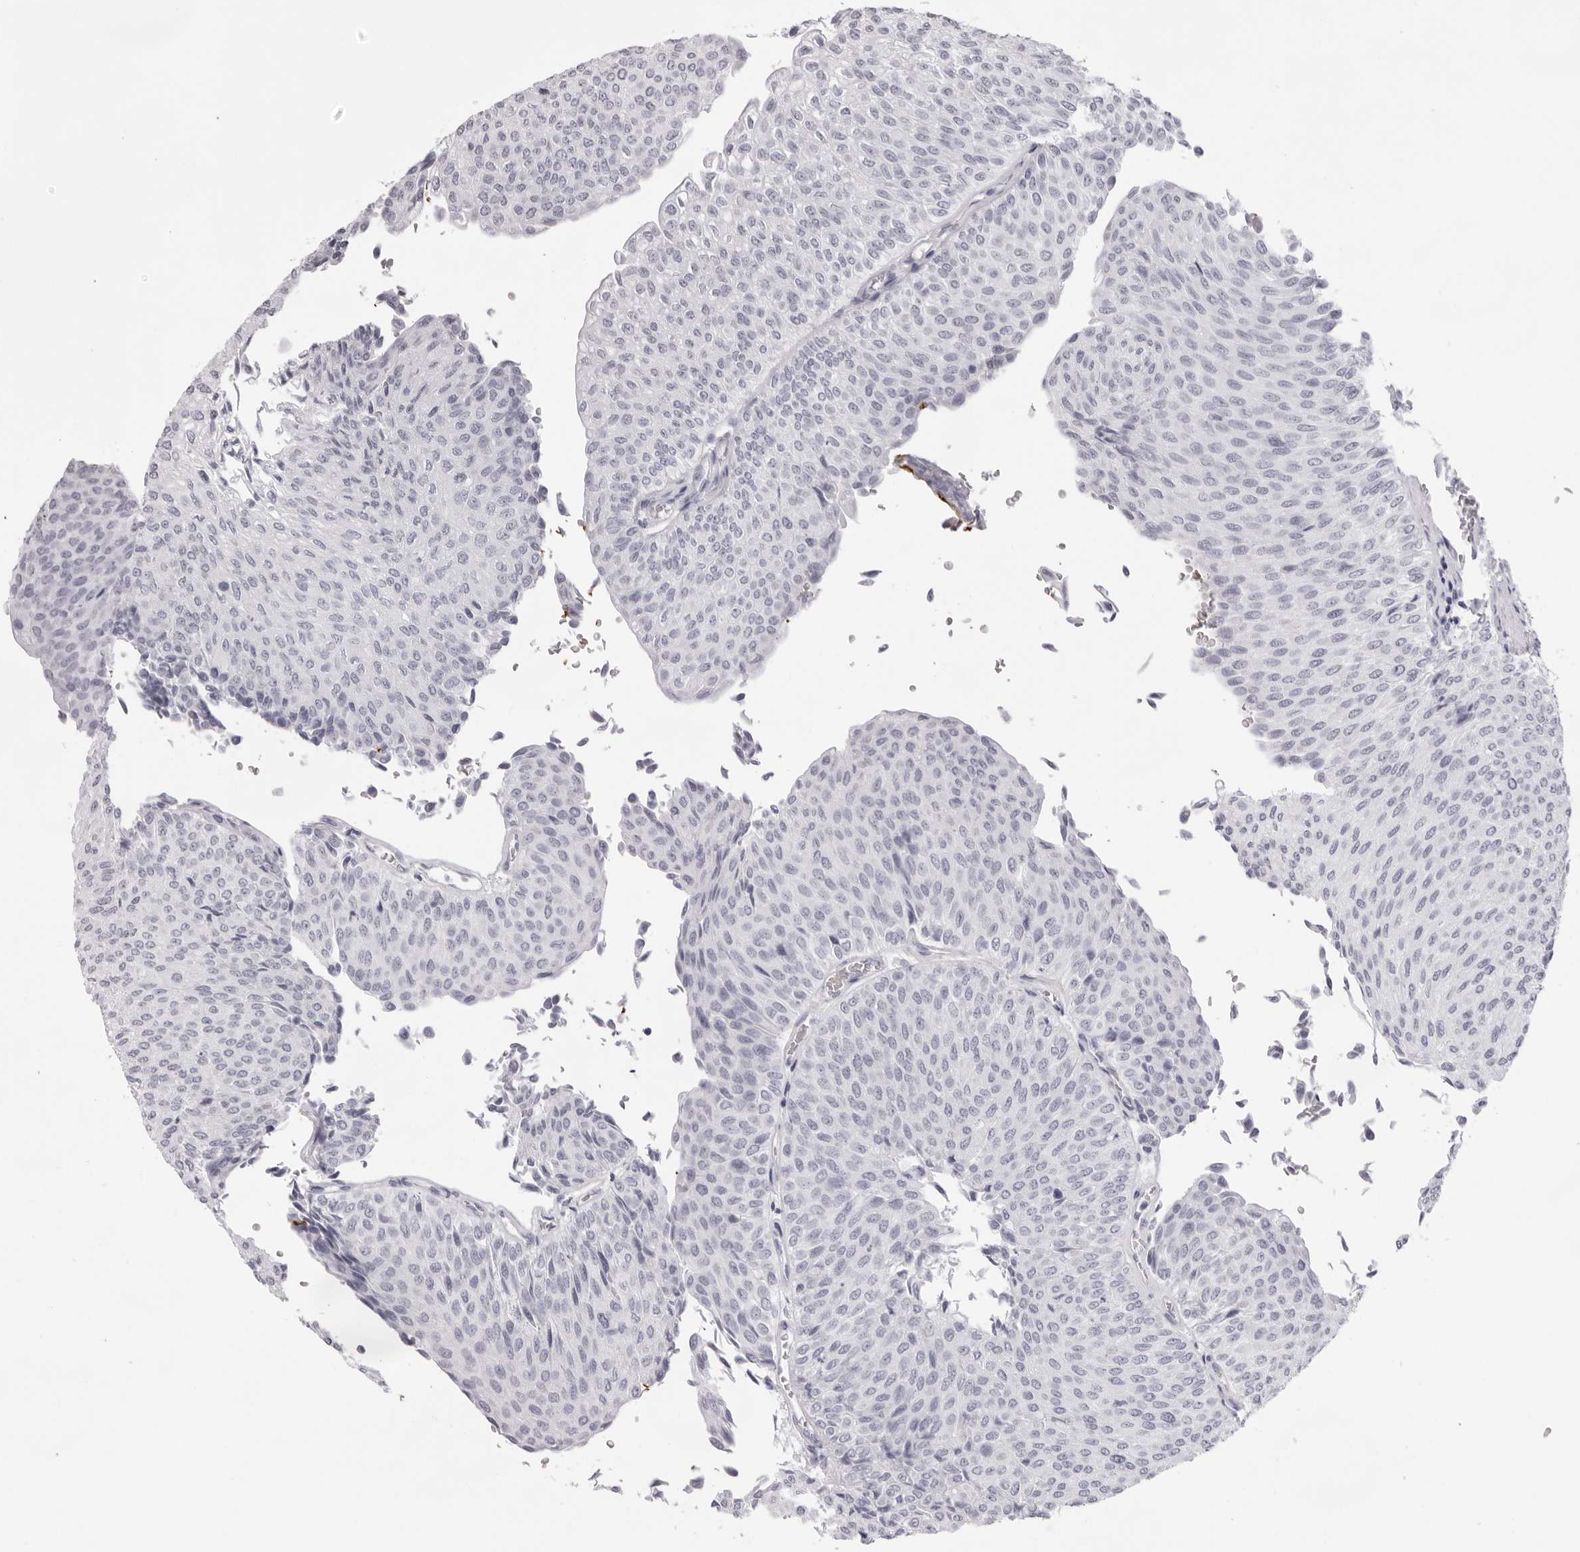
{"staining": {"intensity": "negative", "quantity": "none", "location": "none"}, "tissue": "urothelial cancer", "cell_type": "Tumor cells", "image_type": "cancer", "snomed": [{"axis": "morphology", "description": "Urothelial carcinoma, Low grade"}, {"axis": "topography", "description": "Urinary bladder"}], "caption": "DAB (3,3'-diaminobenzidine) immunohistochemical staining of urothelial carcinoma (low-grade) displays no significant staining in tumor cells.", "gene": "SPTA1", "patient": {"sex": "male", "age": 78}}